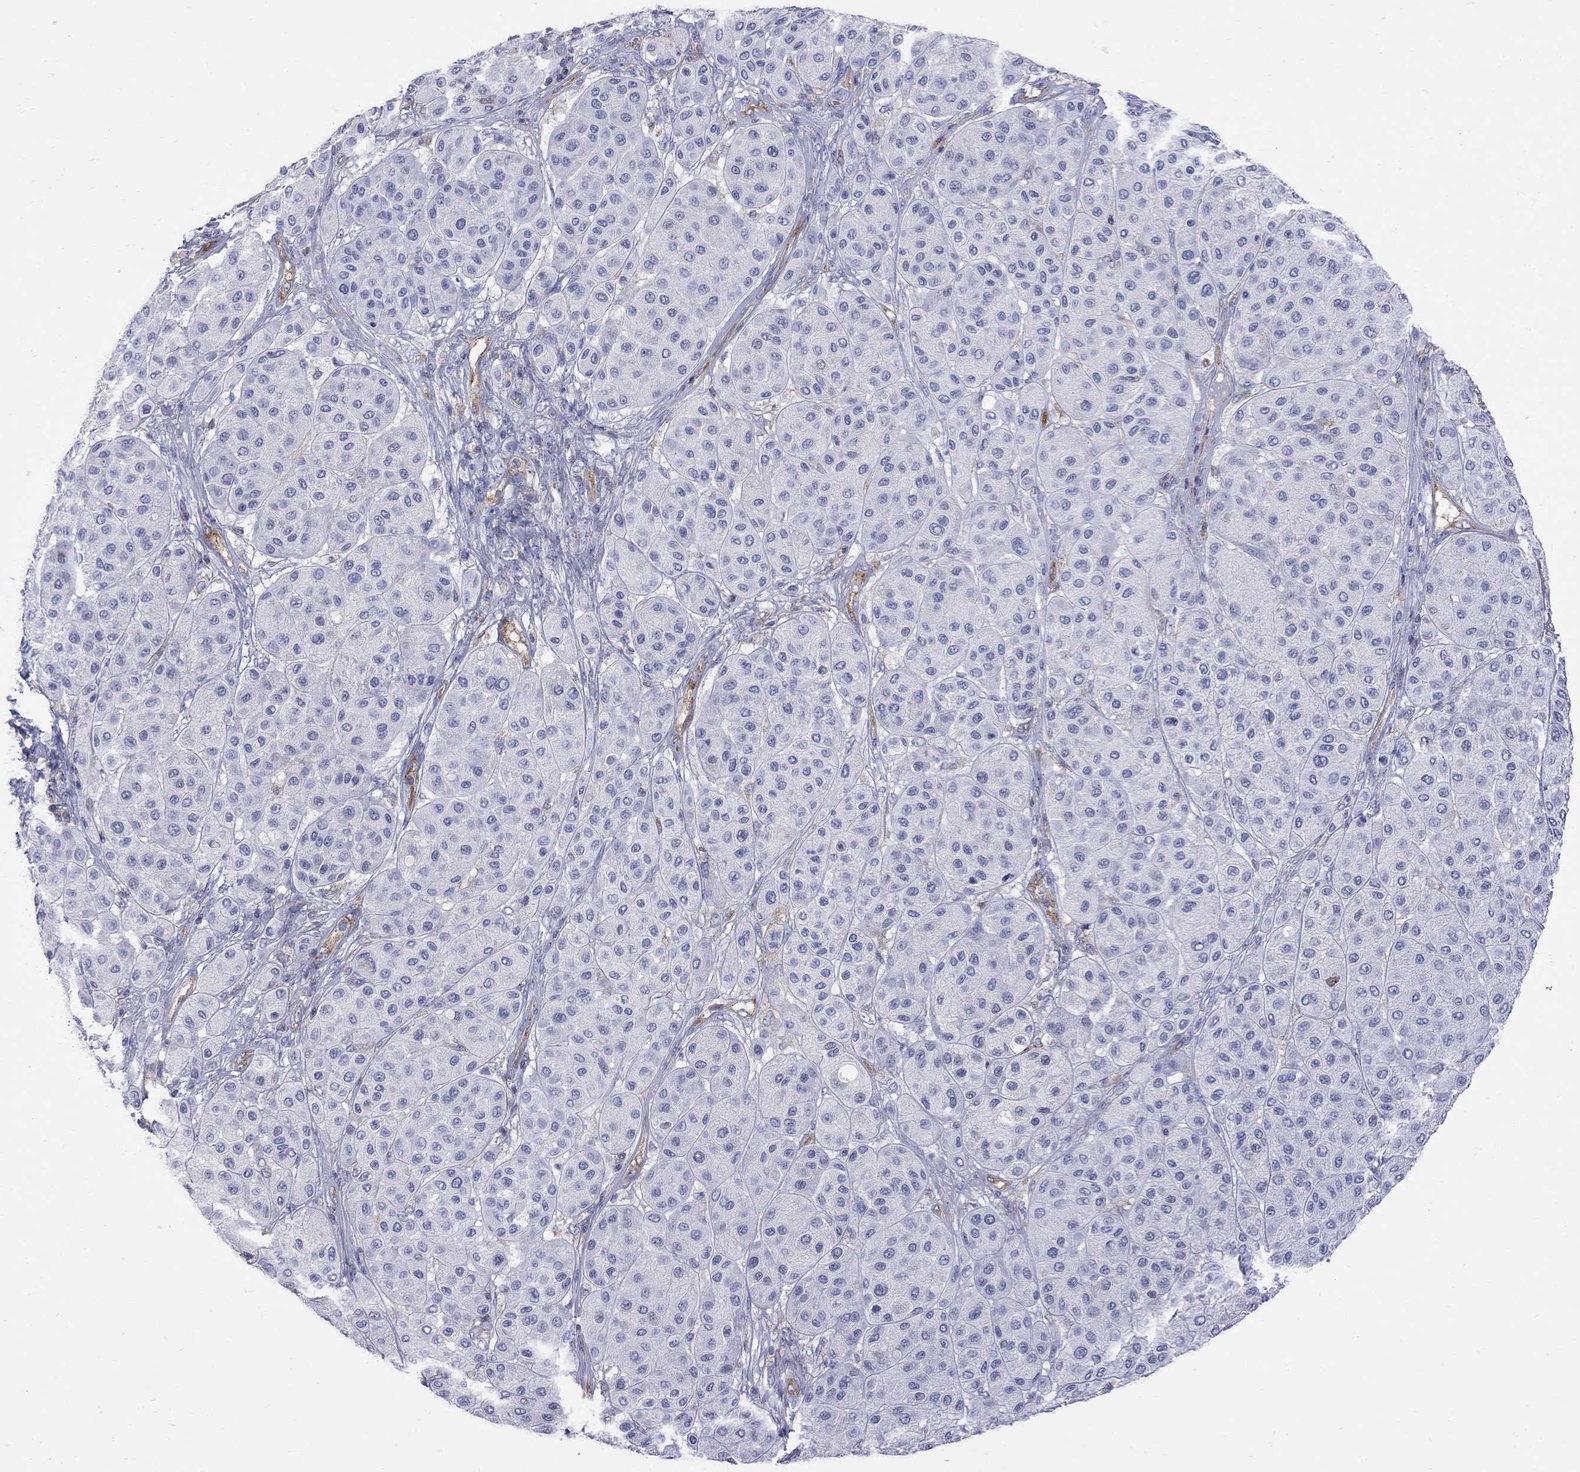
{"staining": {"intensity": "negative", "quantity": "none", "location": "none"}, "tissue": "melanoma", "cell_type": "Tumor cells", "image_type": "cancer", "snomed": [{"axis": "morphology", "description": "Malignant melanoma, Metastatic site"}, {"axis": "topography", "description": "Smooth muscle"}], "caption": "Tumor cells are negative for protein expression in human malignant melanoma (metastatic site).", "gene": "ABI3", "patient": {"sex": "male", "age": 41}}